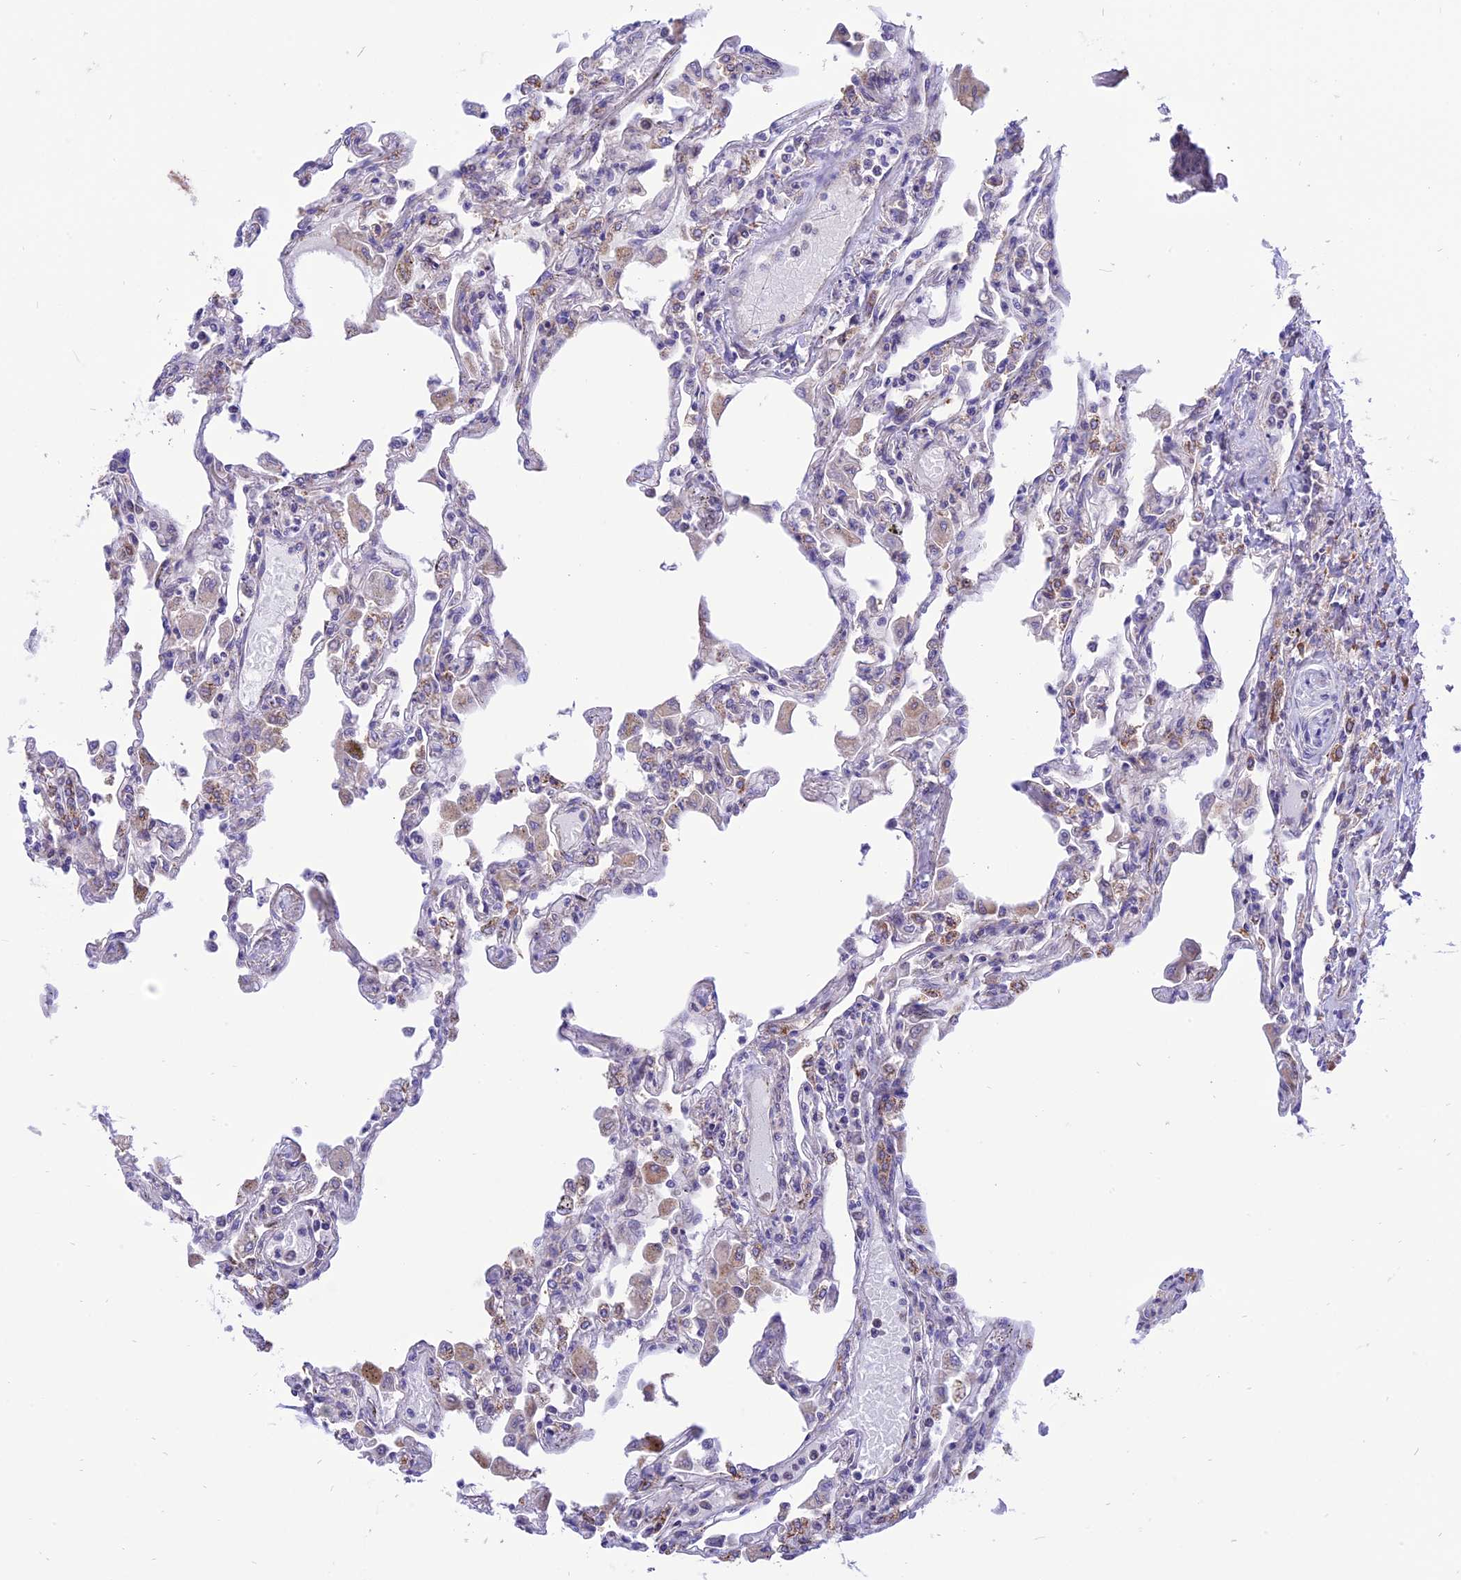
{"staining": {"intensity": "weak", "quantity": "<25%", "location": "cytoplasmic/membranous"}, "tissue": "lung", "cell_type": "Alveolar cells", "image_type": "normal", "snomed": [{"axis": "morphology", "description": "Normal tissue, NOS"}, {"axis": "topography", "description": "Bronchus"}, {"axis": "topography", "description": "Lung"}], "caption": "Immunohistochemical staining of benign lung displays no significant positivity in alveolar cells. Nuclei are stained in blue.", "gene": "ARMCX6", "patient": {"sex": "female", "age": 49}}